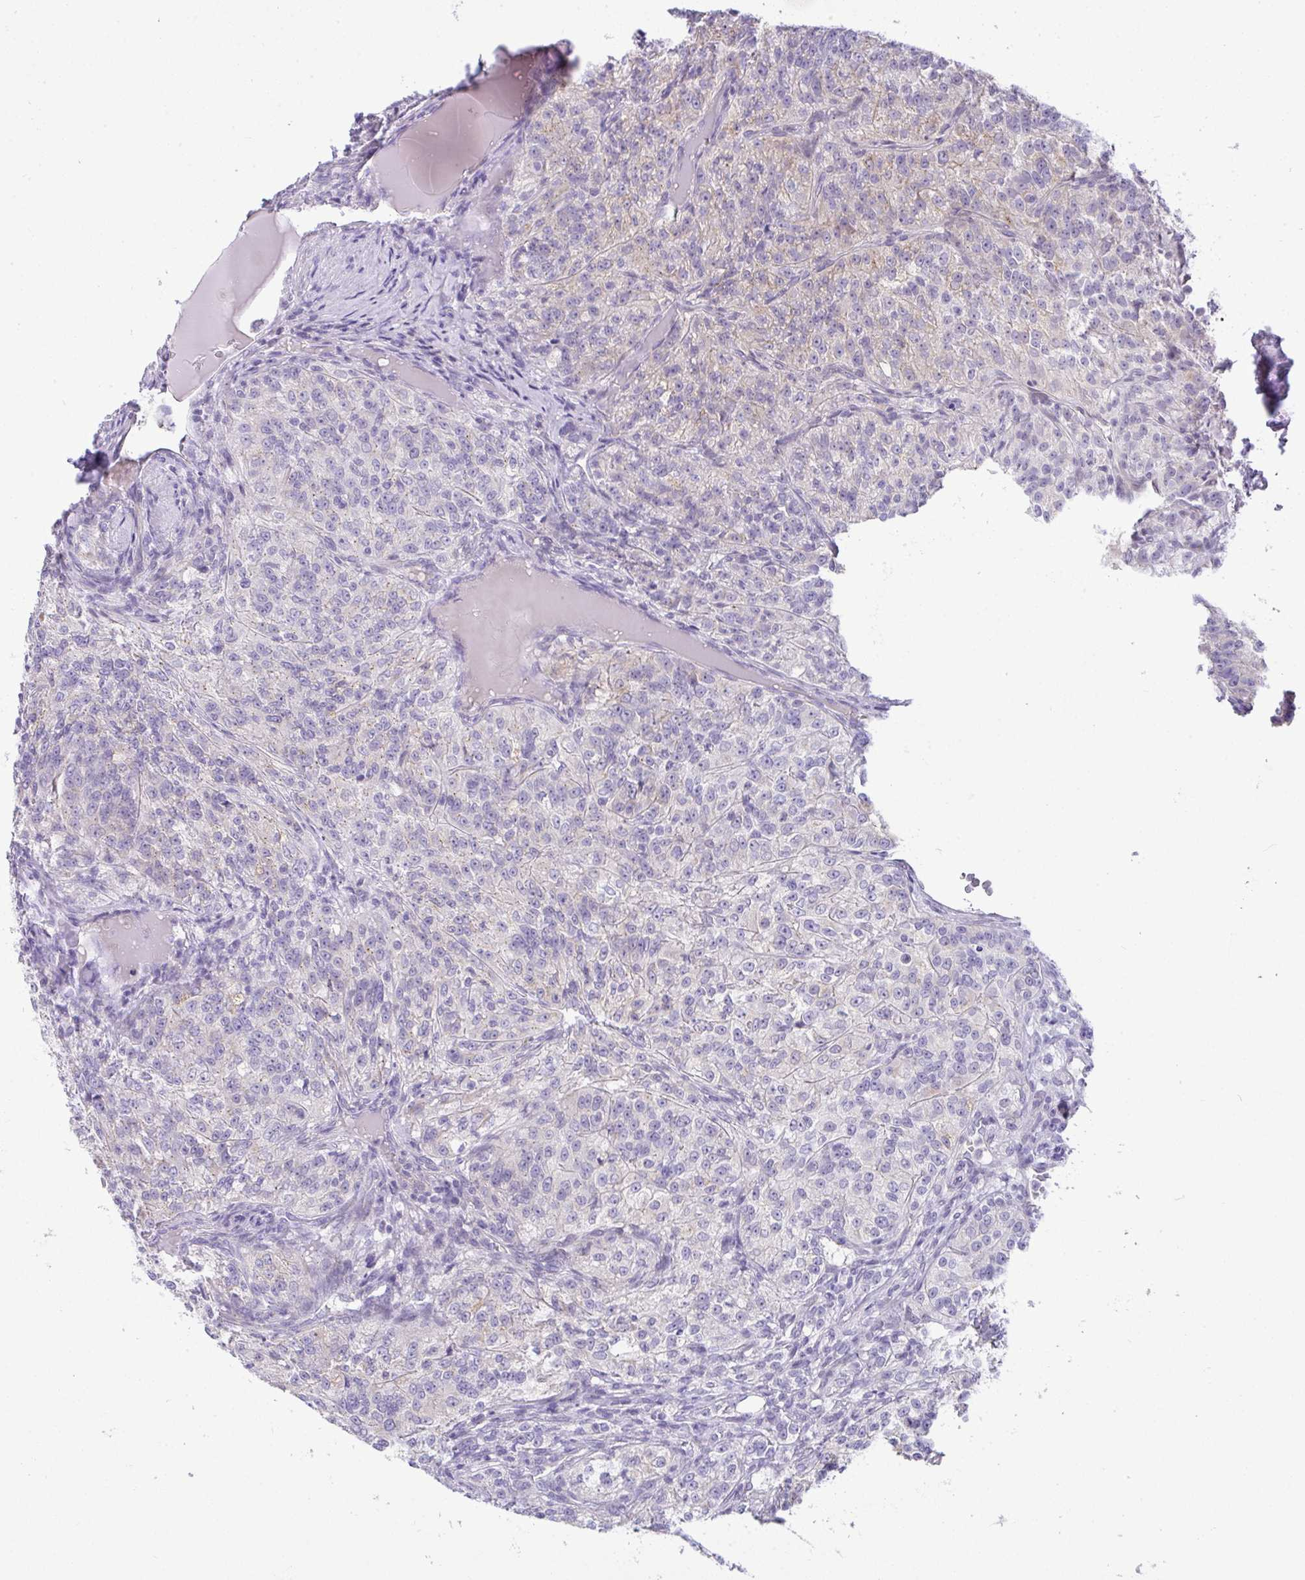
{"staining": {"intensity": "weak", "quantity": "<25%", "location": "cytoplasmic/membranous"}, "tissue": "renal cancer", "cell_type": "Tumor cells", "image_type": "cancer", "snomed": [{"axis": "morphology", "description": "Adenocarcinoma, NOS"}, {"axis": "topography", "description": "Kidney"}], "caption": "A micrograph of renal cancer (adenocarcinoma) stained for a protein displays no brown staining in tumor cells.", "gene": "FAM177A1", "patient": {"sex": "female", "age": 63}}